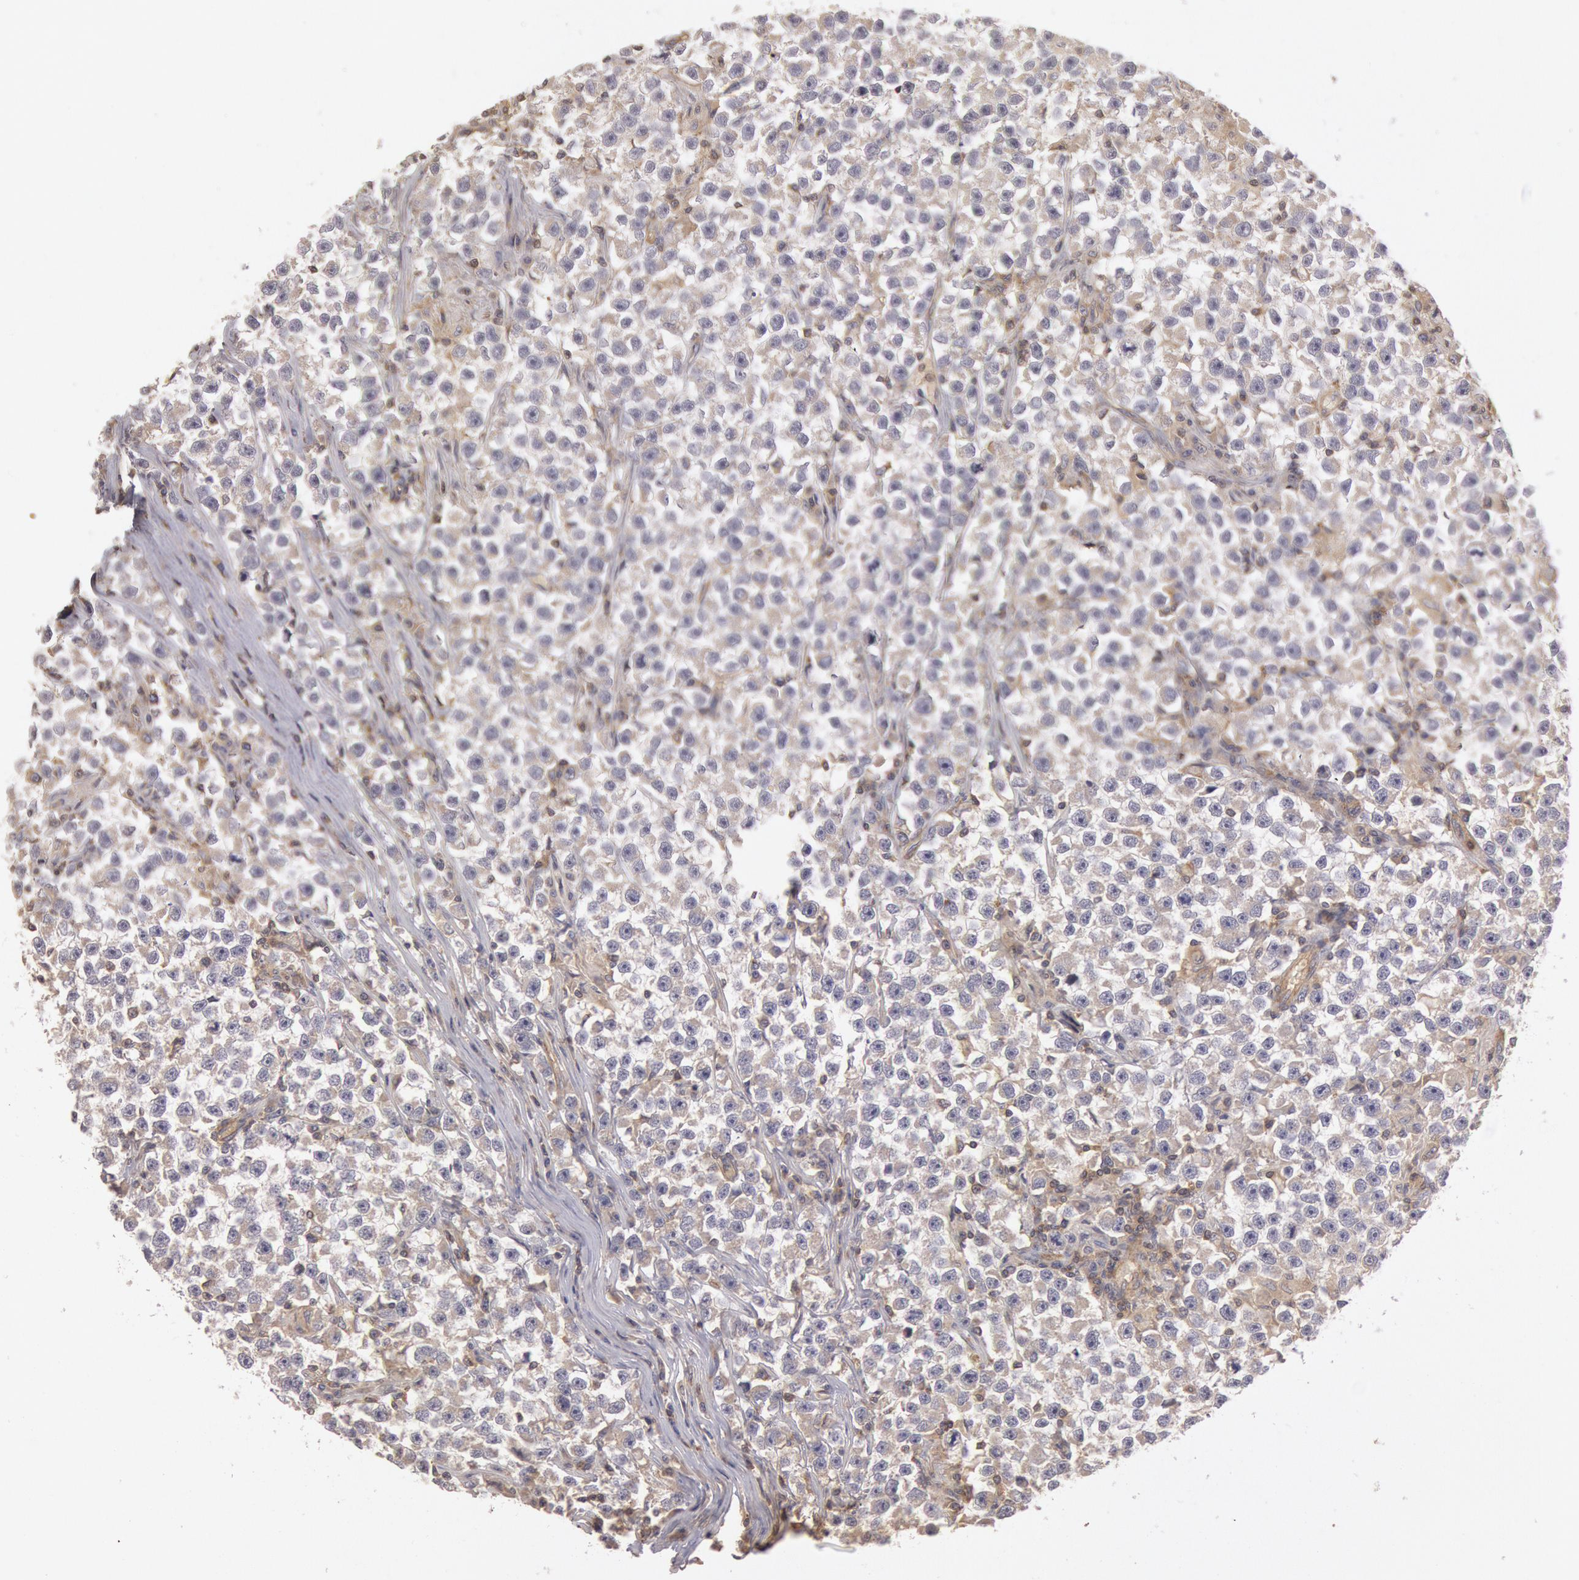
{"staining": {"intensity": "negative", "quantity": "none", "location": "none"}, "tissue": "testis cancer", "cell_type": "Tumor cells", "image_type": "cancer", "snomed": [{"axis": "morphology", "description": "Seminoma, NOS"}, {"axis": "topography", "description": "Testis"}], "caption": "Tumor cells show no significant expression in seminoma (testis). (DAB immunohistochemistry visualized using brightfield microscopy, high magnification).", "gene": "PIK3R1", "patient": {"sex": "male", "age": 33}}